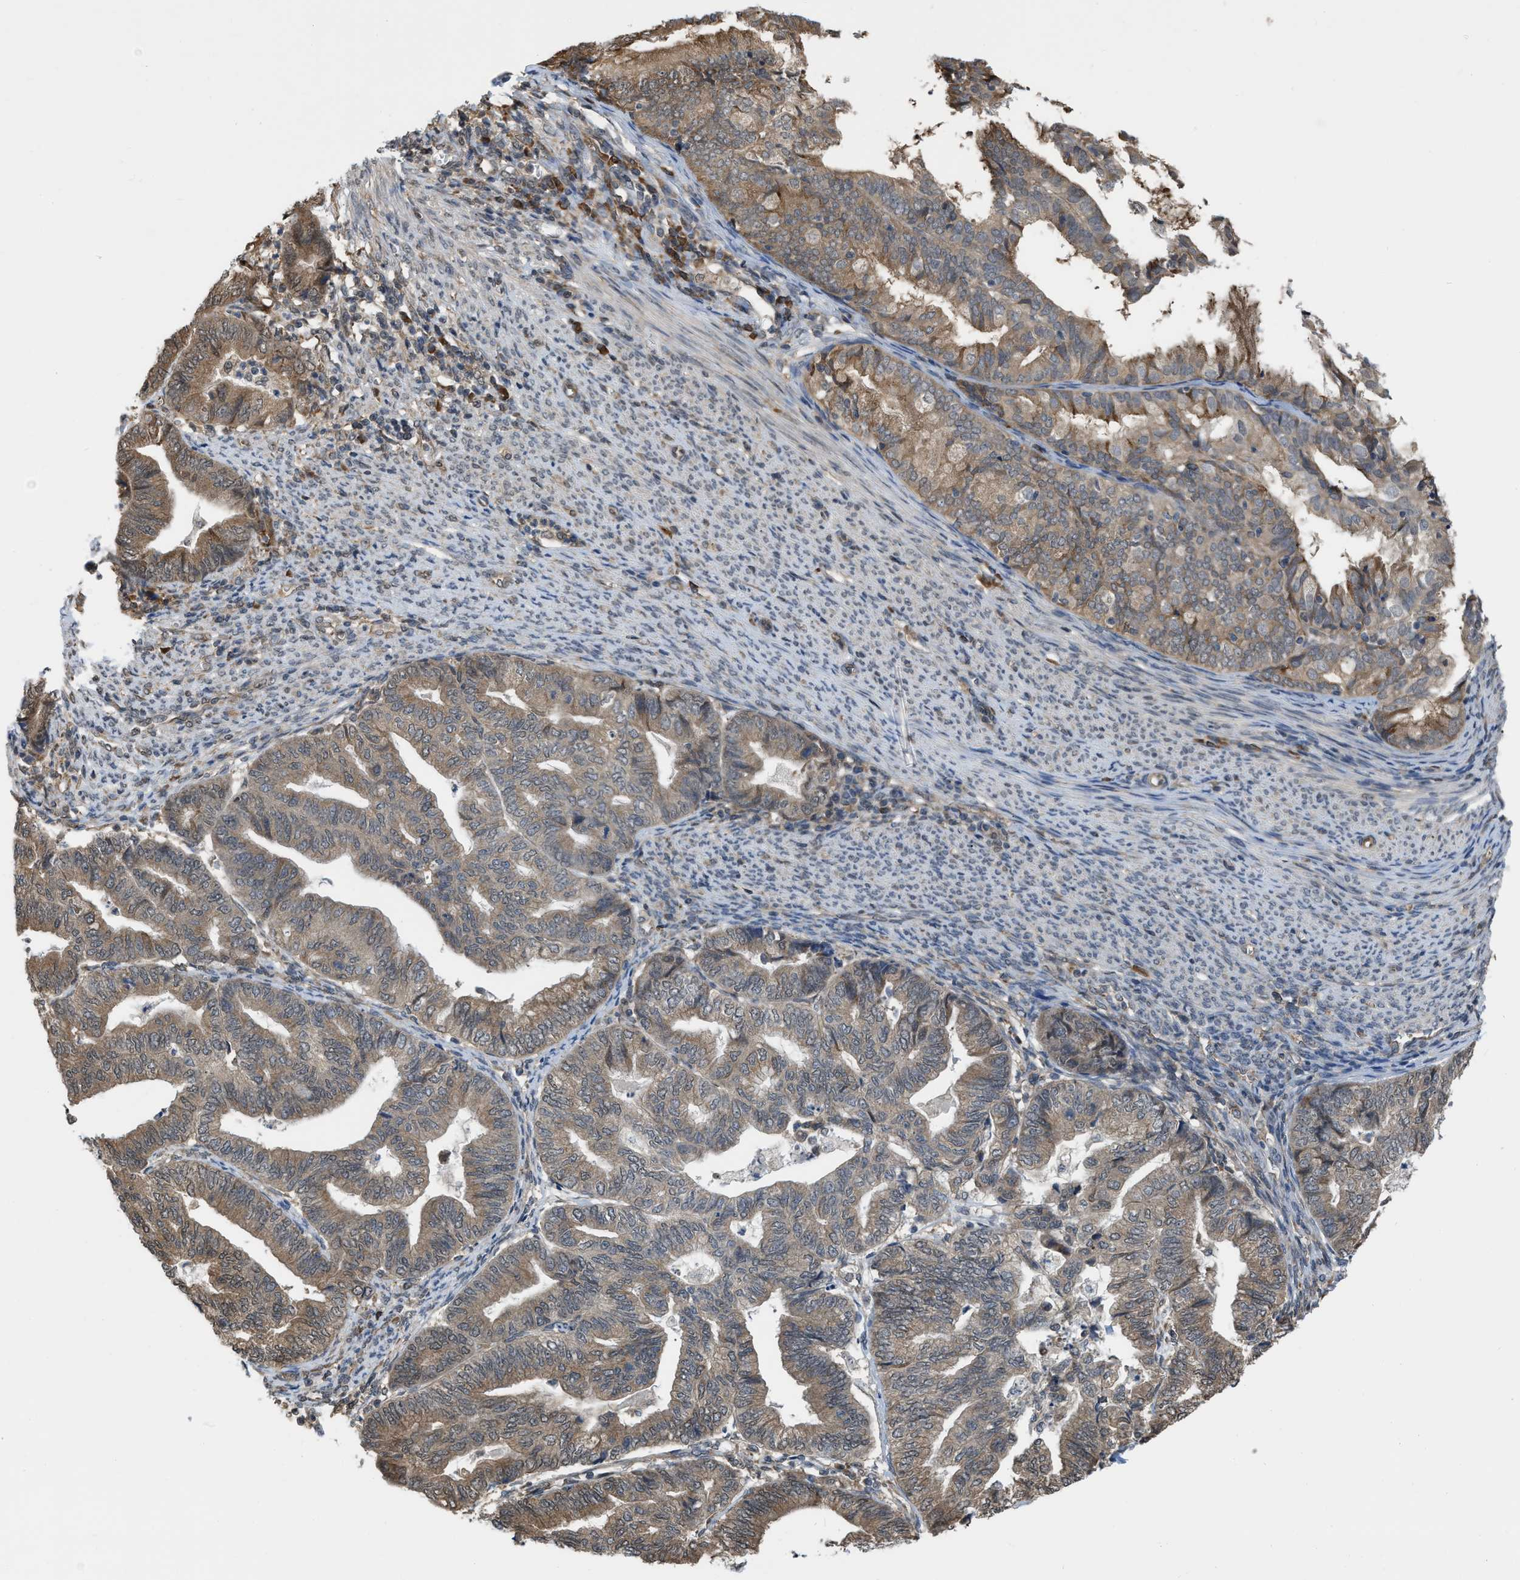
{"staining": {"intensity": "weak", "quantity": ">75%", "location": "cytoplasmic/membranous"}, "tissue": "endometrial cancer", "cell_type": "Tumor cells", "image_type": "cancer", "snomed": [{"axis": "morphology", "description": "Adenocarcinoma, NOS"}, {"axis": "topography", "description": "Endometrium"}], "caption": "Protein expression analysis of adenocarcinoma (endometrial) reveals weak cytoplasmic/membranous positivity in approximately >75% of tumor cells.", "gene": "BCL7C", "patient": {"sex": "female", "age": 79}}